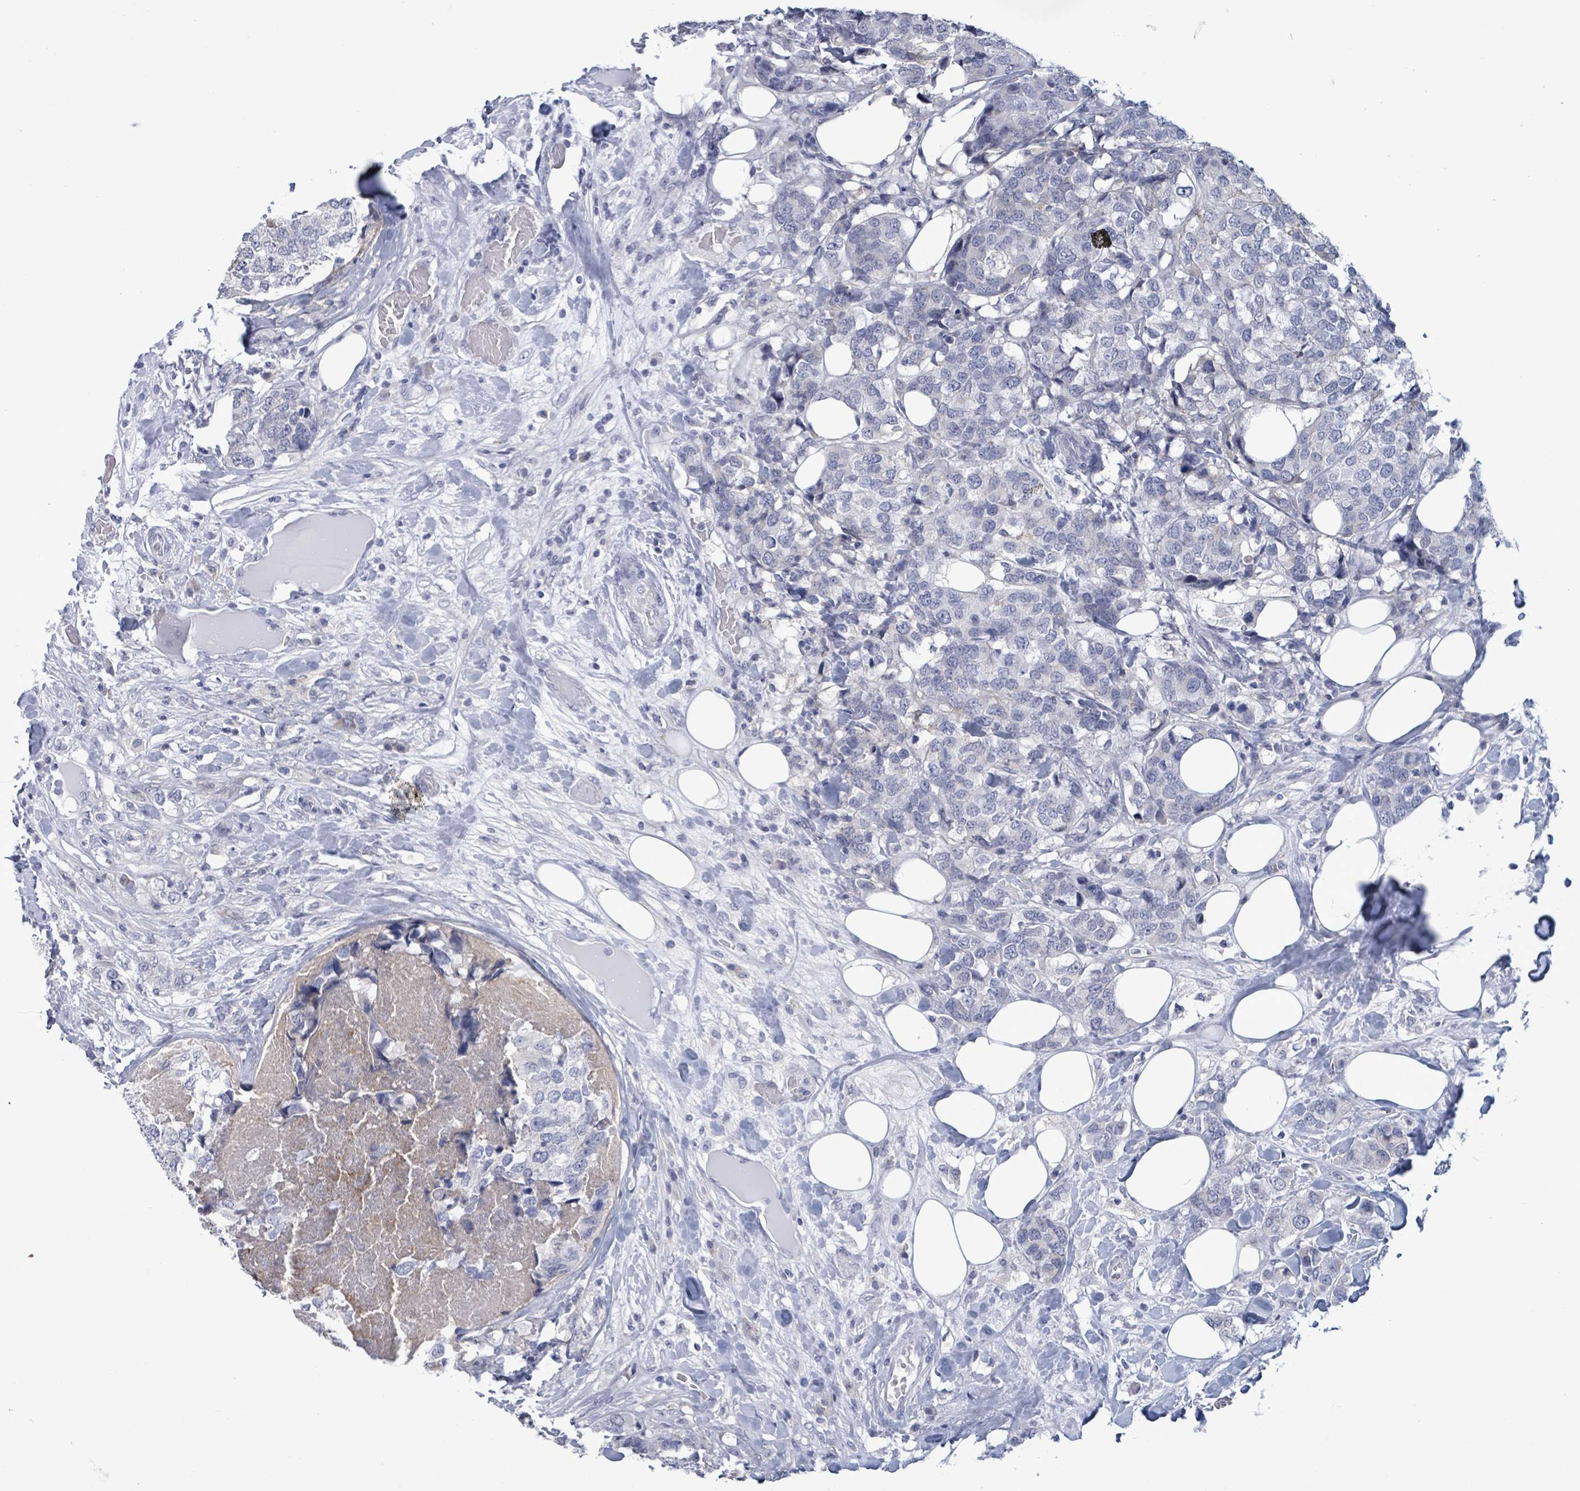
{"staining": {"intensity": "negative", "quantity": "none", "location": "none"}, "tissue": "breast cancer", "cell_type": "Tumor cells", "image_type": "cancer", "snomed": [{"axis": "morphology", "description": "Lobular carcinoma"}, {"axis": "topography", "description": "Breast"}], "caption": "Tumor cells show no significant positivity in breast lobular carcinoma. The staining is performed using DAB (3,3'-diaminobenzidine) brown chromogen with nuclei counter-stained in using hematoxylin.", "gene": "BSG", "patient": {"sex": "female", "age": 59}}